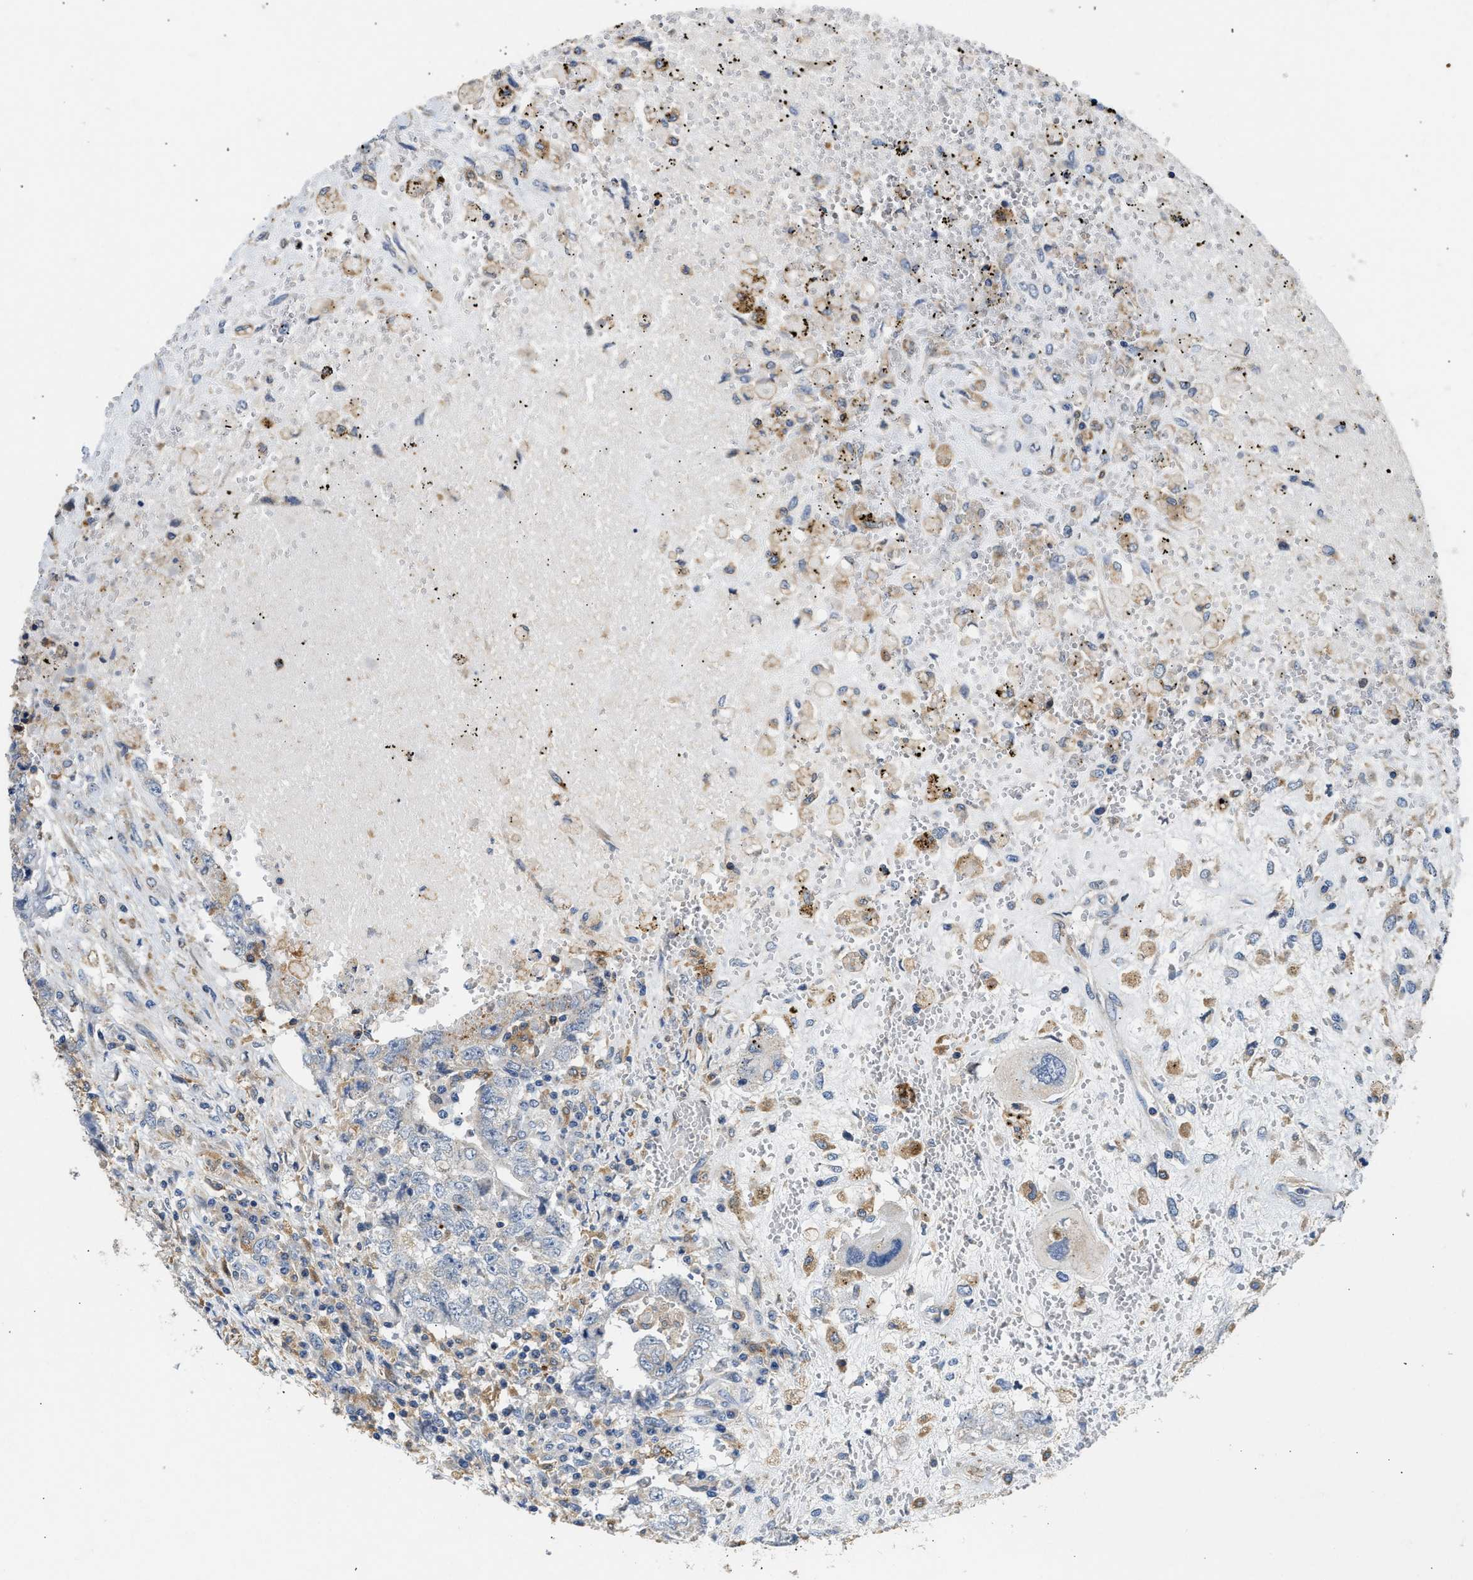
{"staining": {"intensity": "negative", "quantity": "none", "location": "none"}, "tissue": "testis cancer", "cell_type": "Tumor cells", "image_type": "cancer", "snomed": [{"axis": "morphology", "description": "Carcinoma, Embryonal, NOS"}, {"axis": "topography", "description": "Testis"}], "caption": "Human testis cancer (embryonal carcinoma) stained for a protein using IHC demonstrates no expression in tumor cells.", "gene": "RAB31", "patient": {"sex": "male", "age": 26}}